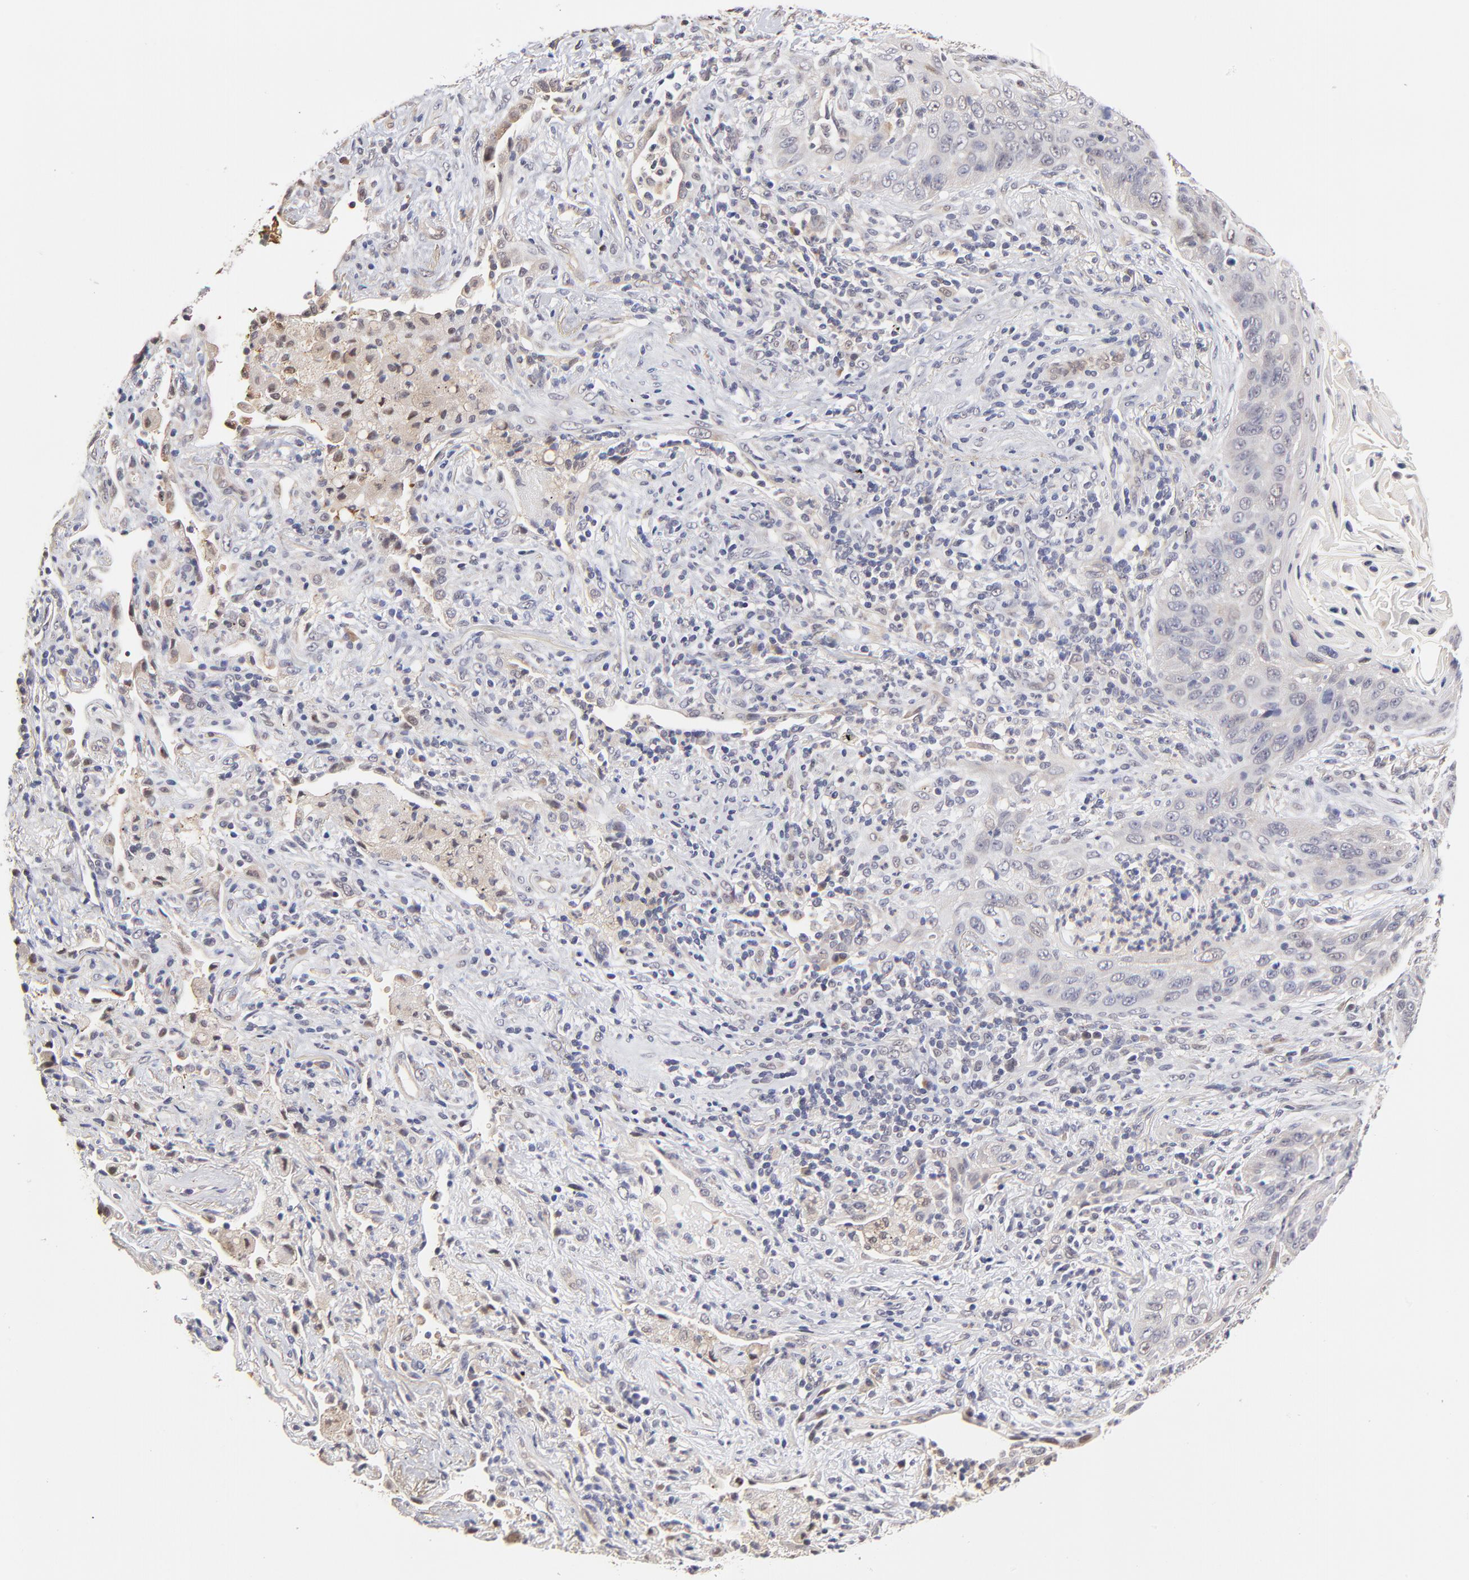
{"staining": {"intensity": "weak", "quantity": "<25%", "location": "cytoplasmic/membranous"}, "tissue": "lung cancer", "cell_type": "Tumor cells", "image_type": "cancer", "snomed": [{"axis": "morphology", "description": "Squamous cell carcinoma, NOS"}, {"axis": "topography", "description": "Lung"}], "caption": "The image reveals no staining of tumor cells in lung cancer (squamous cell carcinoma).", "gene": "ZNF10", "patient": {"sex": "female", "age": 67}}